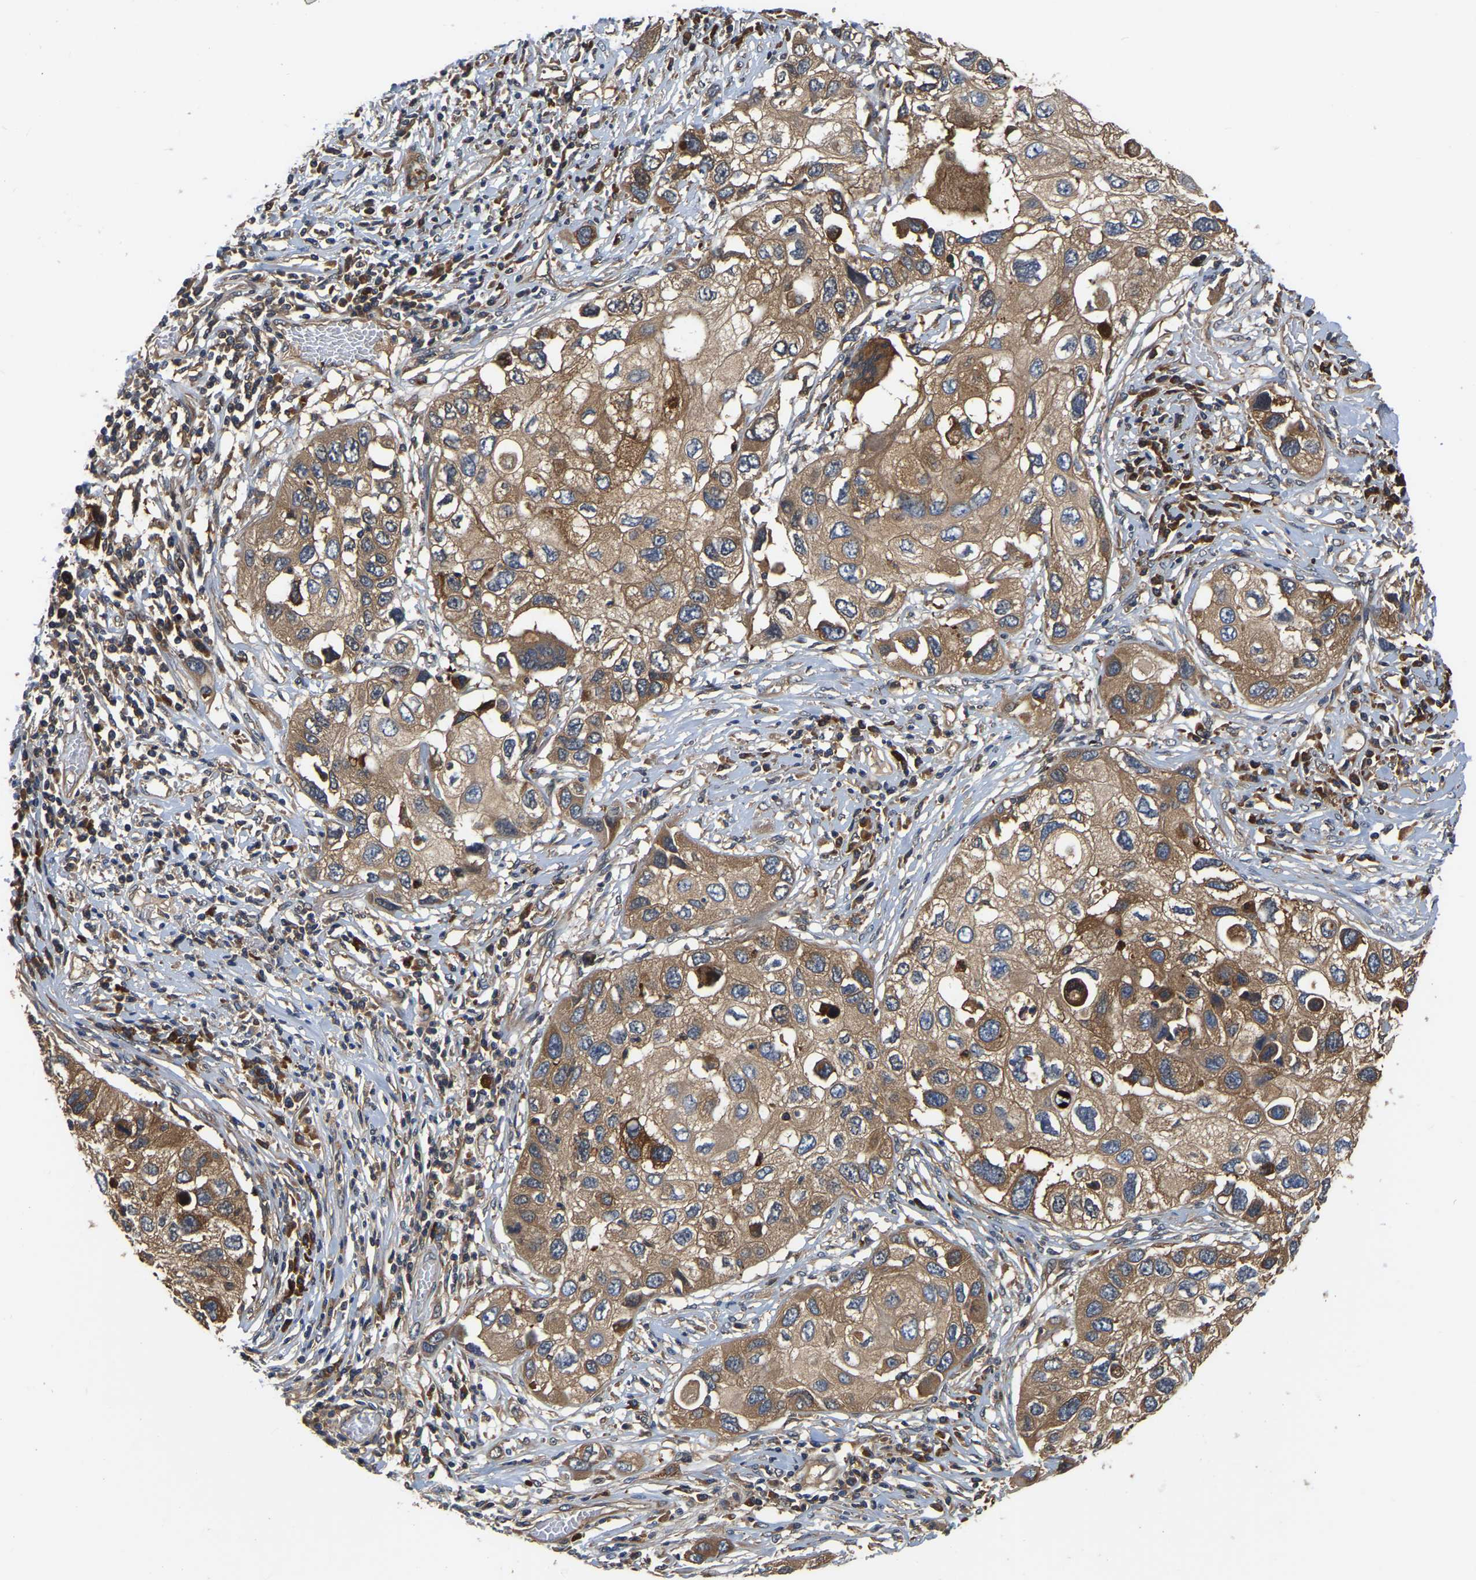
{"staining": {"intensity": "moderate", "quantity": ">75%", "location": "cytoplasmic/membranous"}, "tissue": "lung cancer", "cell_type": "Tumor cells", "image_type": "cancer", "snomed": [{"axis": "morphology", "description": "Squamous cell carcinoma, NOS"}, {"axis": "topography", "description": "Lung"}], "caption": "This image exhibits immunohistochemistry (IHC) staining of lung squamous cell carcinoma, with medium moderate cytoplasmic/membranous positivity in approximately >75% of tumor cells.", "gene": "GARS1", "patient": {"sex": "male", "age": 71}}